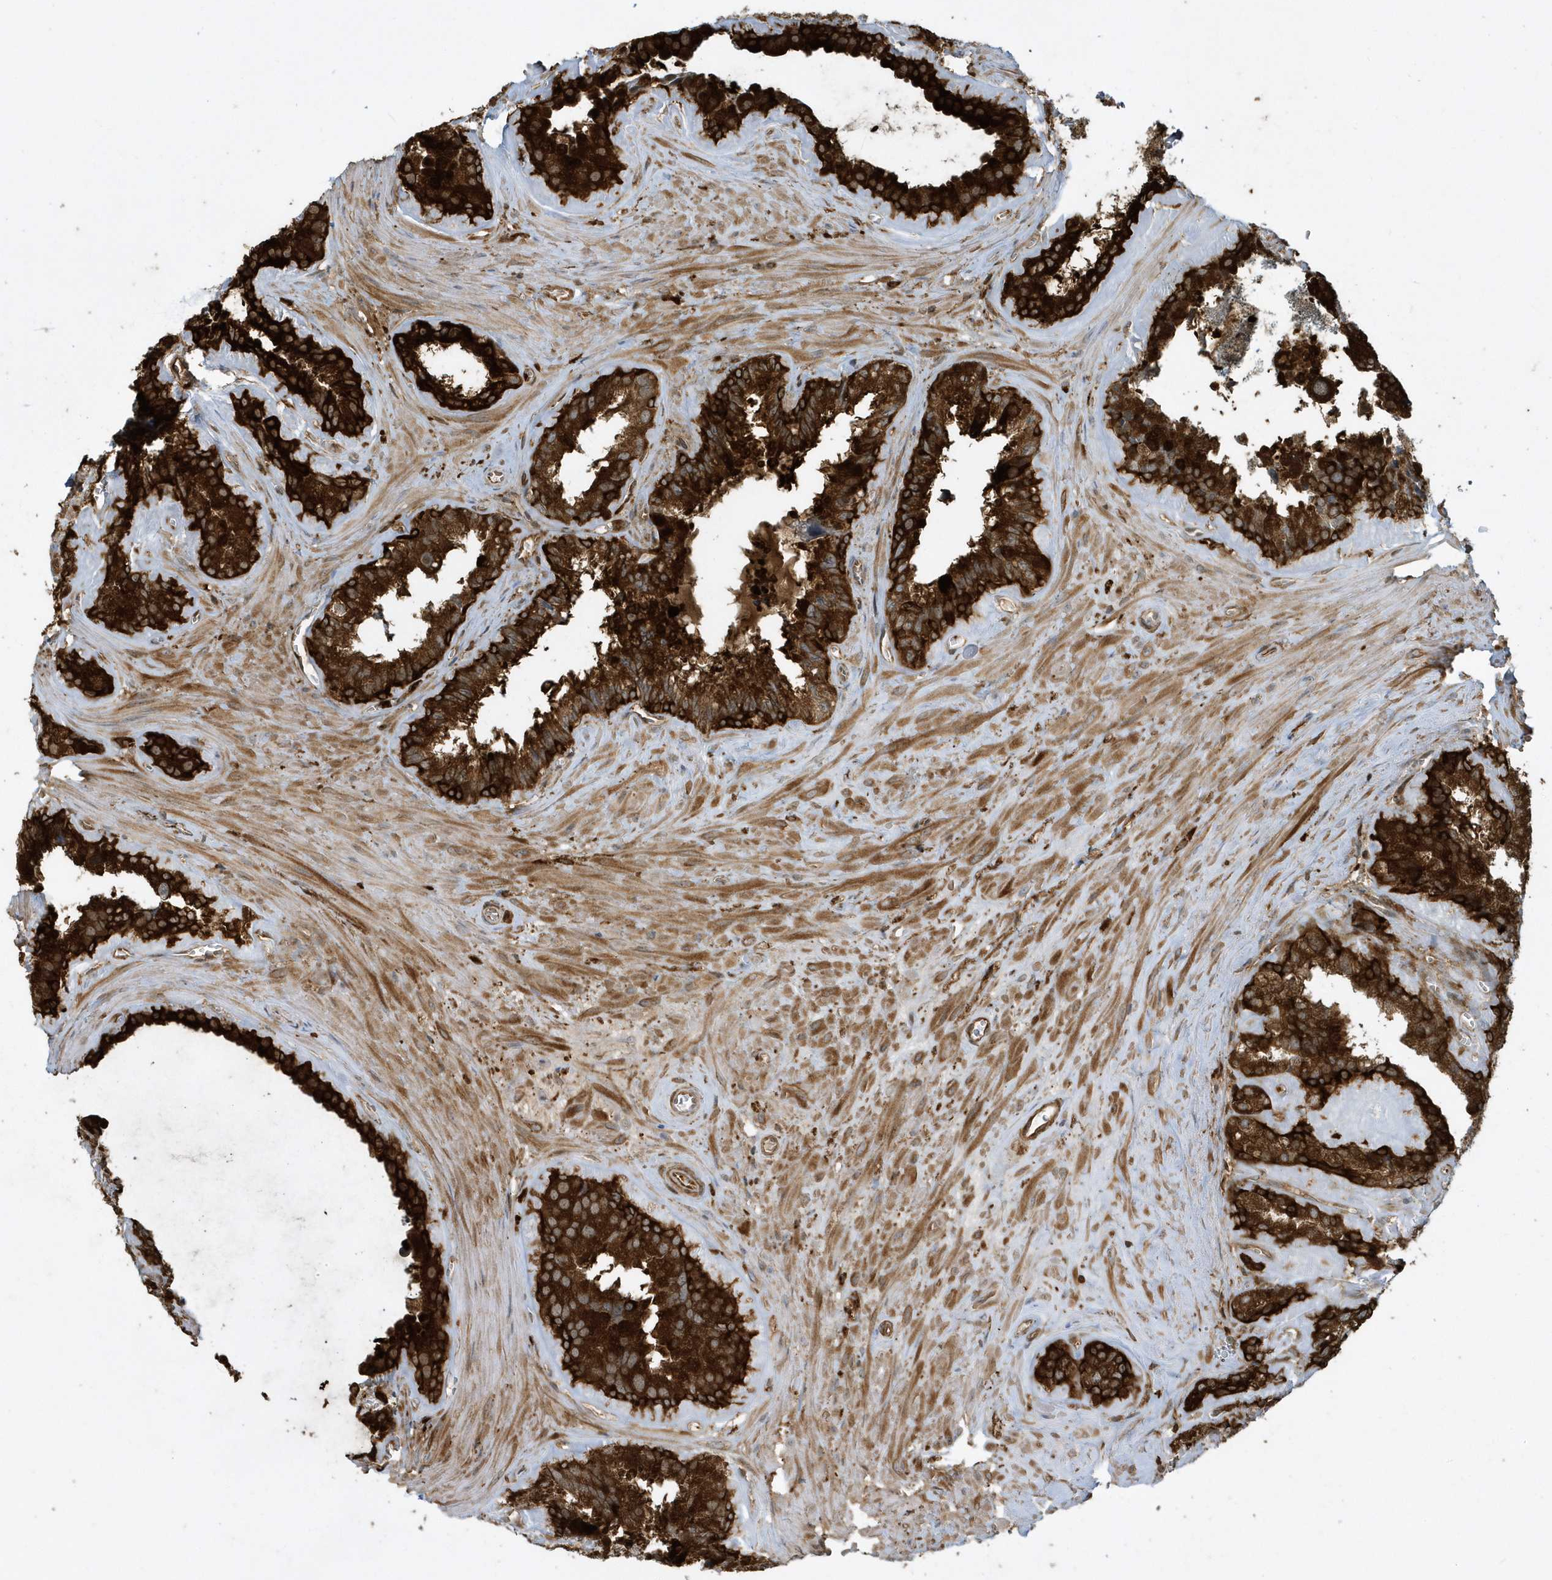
{"staining": {"intensity": "strong", "quantity": ">75%", "location": "cytoplasmic/membranous"}, "tissue": "seminal vesicle", "cell_type": "Glandular cells", "image_type": "normal", "snomed": [{"axis": "morphology", "description": "Normal tissue, NOS"}, {"axis": "topography", "description": "Prostate"}, {"axis": "topography", "description": "Seminal veicle"}], "caption": "Seminal vesicle was stained to show a protein in brown. There is high levels of strong cytoplasmic/membranous staining in about >75% of glandular cells.", "gene": "CLCN6", "patient": {"sex": "male", "age": 59}}